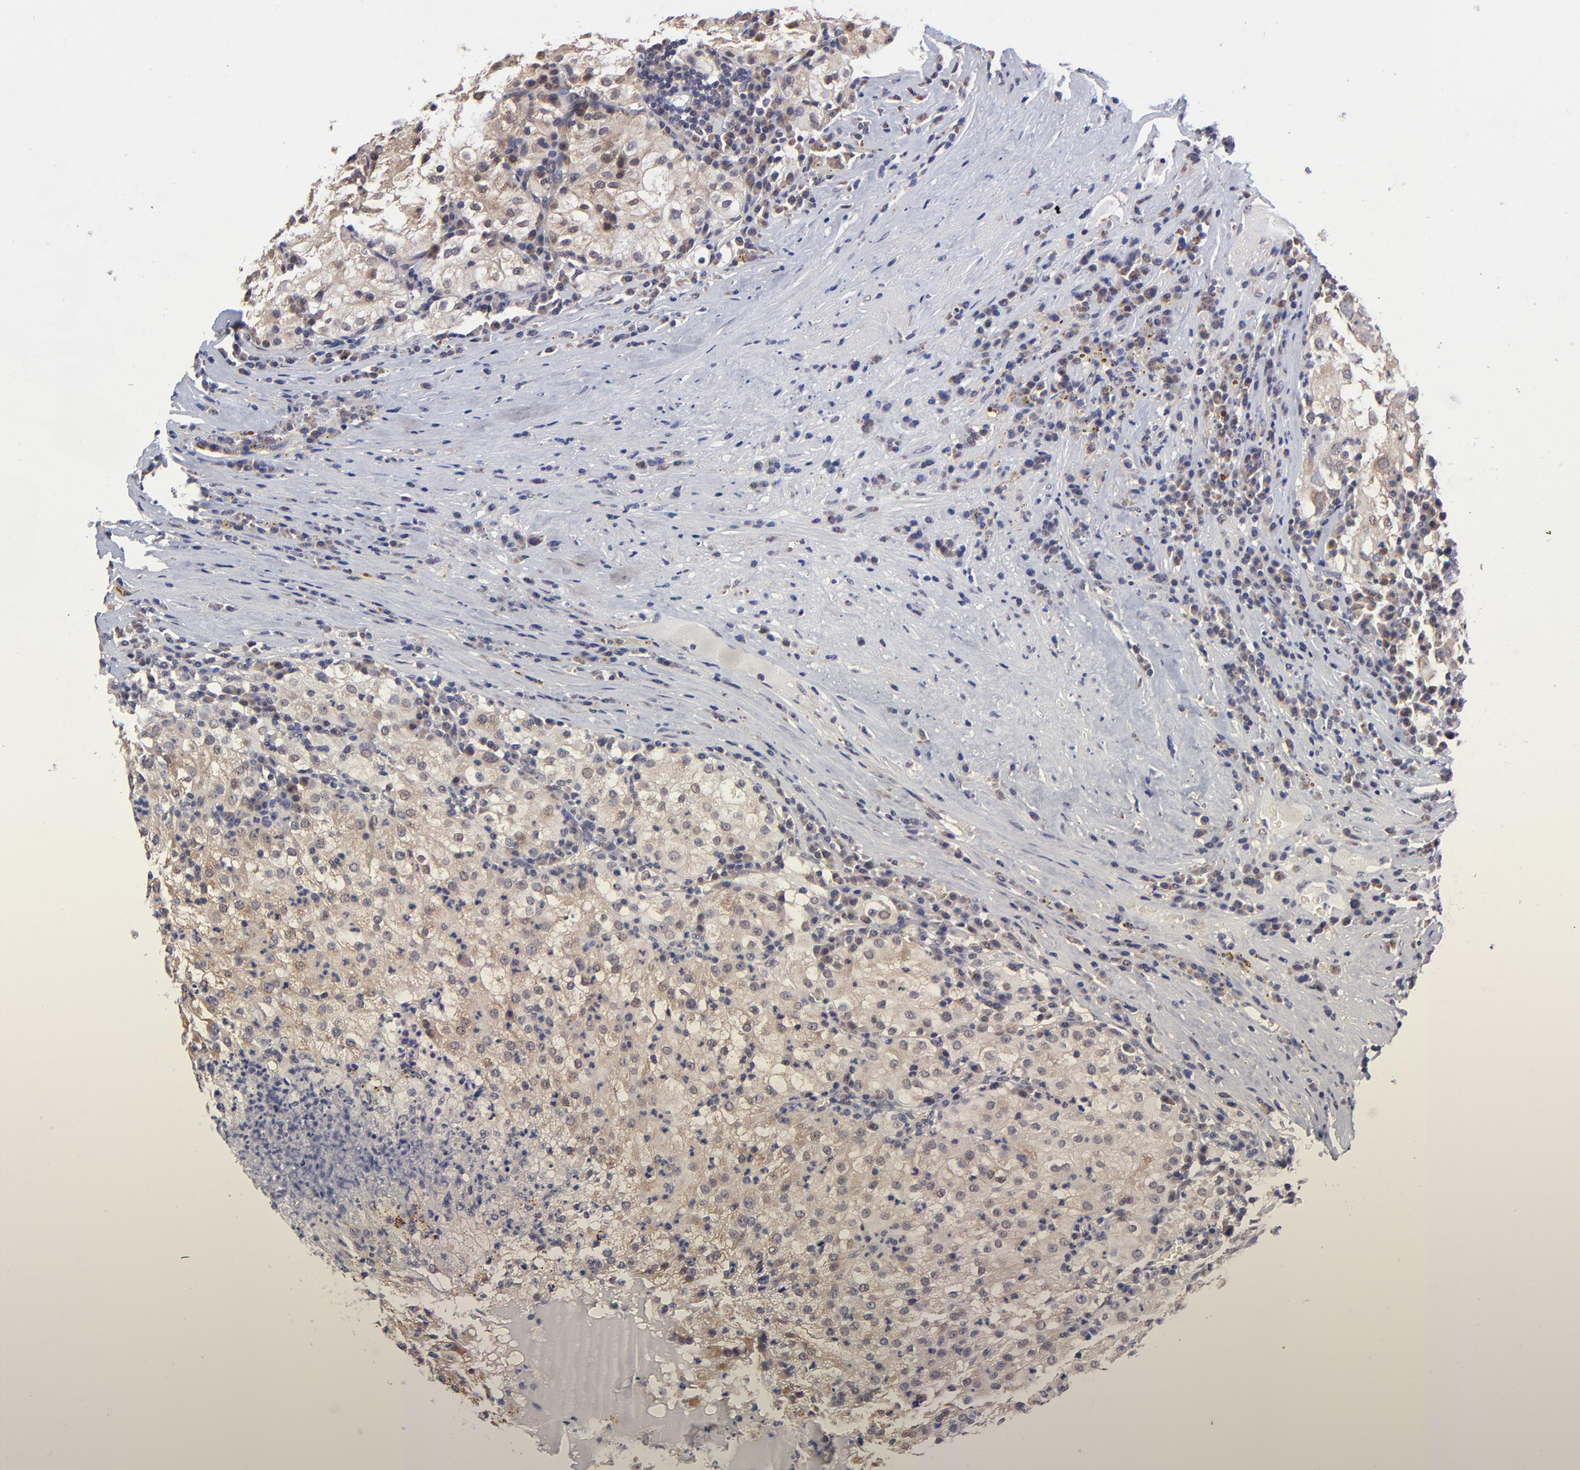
{"staining": {"intensity": "weak", "quantity": "25%-75%", "location": "cytoplasmic/membranous"}, "tissue": "renal cancer", "cell_type": "Tumor cells", "image_type": "cancer", "snomed": [{"axis": "morphology", "description": "Adenocarcinoma, NOS"}, {"axis": "topography", "description": "Kidney"}], "caption": "Protein staining by immunohistochemistry demonstrates weak cytoplasmic/membranous positivity in approximately 25%-75% of tumor cells in renal cancer.", "gene": "UBE2H", "patient": {"sex": "male", "age": 59}}